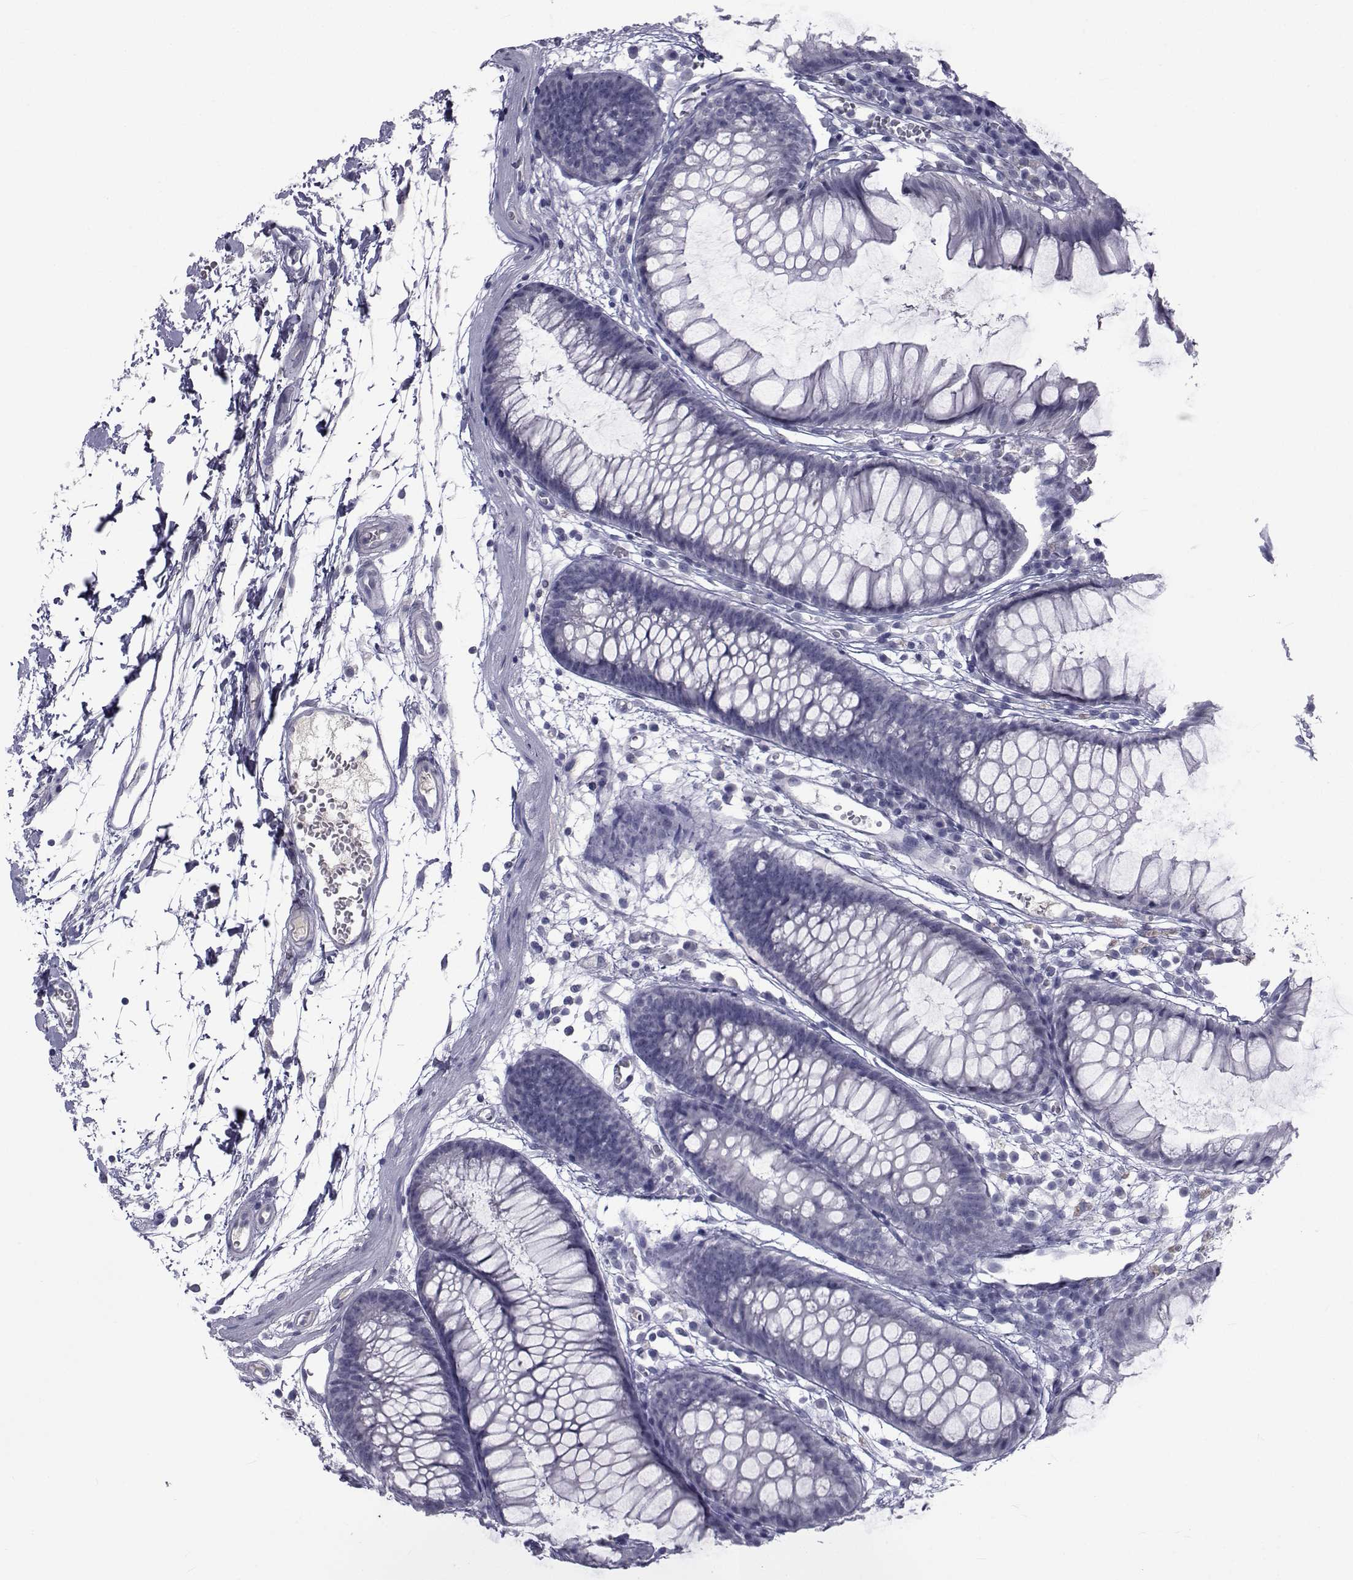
{"staining": {"intensity": "negative", "quantity": "none", "location": "none"}, "tissue": "colon", "cell_type": "Endothelial cells", "image_type": "normal", "snomed": [{"axis": "morphology", "description": "Normal tissue, NOS"}, {"axis": "morphology", "description": "Adenocarcinoma, NOS"}, {"axis": "topography", "description": "Colon"}], "caption": "DAB immunohistochemical staining of unremarkable human colon reveals no significant positivity in endothelial cells.", "gene": "PAX2", "patient": {"sex": "male", "age": 65}}